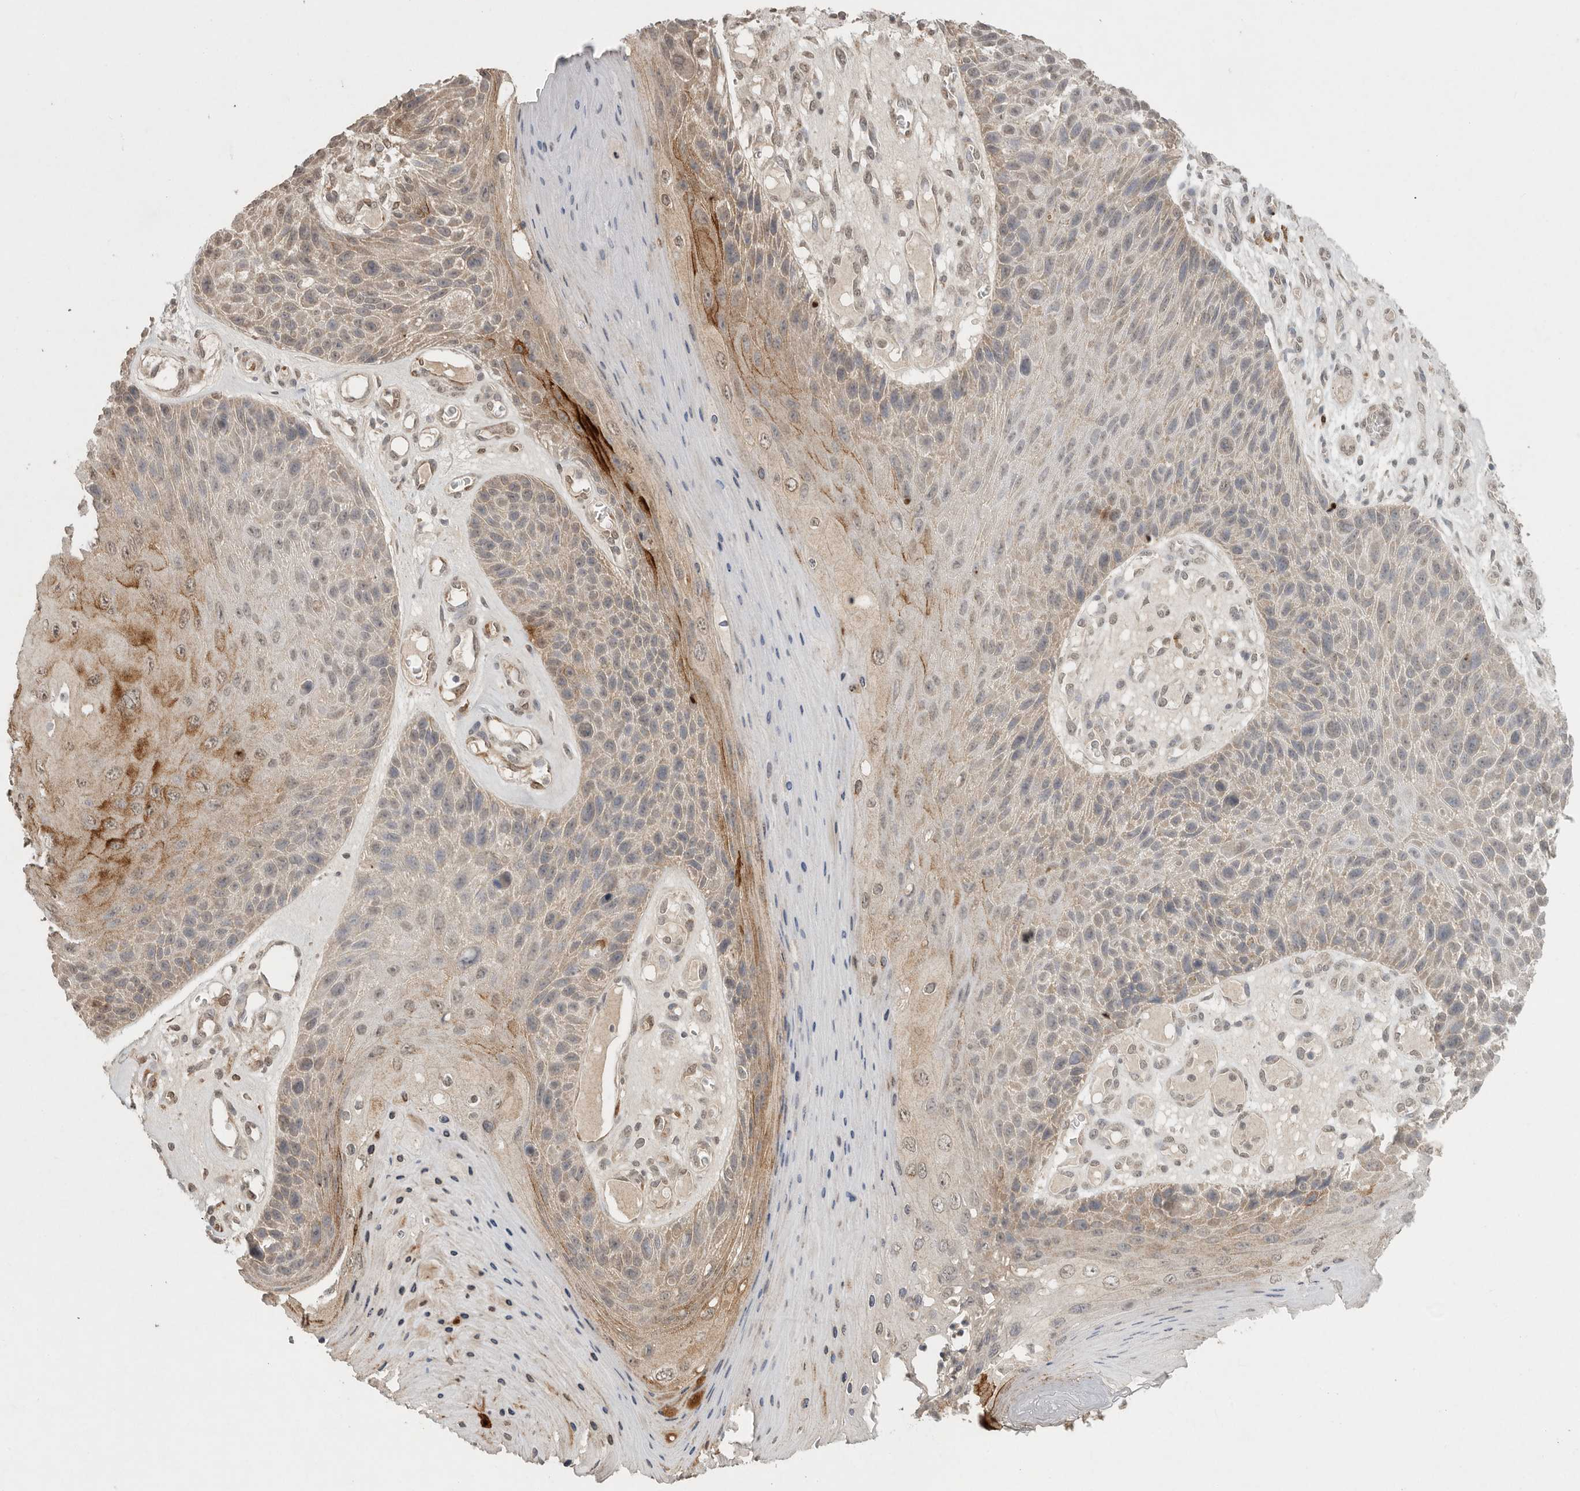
{"staining": {"intensity": "moderate", "quantity": "<25%", "location": "cytoplasmic/membranous"}, "tissue": "skin cancer", "cell_type": "Tumor cells", "image_type": "cancer", "snomed": [{"axis": "morphology", "description": "Squamous cell carcinoma, NOS"}, {"axis": "topography", "description": "Skin"}], "caption": "Protein expression analysis of human skin squamous cell carcinoma reveals moderate cytoplasmic/membranous staining in about <25% of tumor cells. Using DAB (brown) and hematoxylin (blue) stains, captured at high magnification using brightfield microscopy.", "gene": "KLK5", "patient": {"sex": "female", "age": 88}}